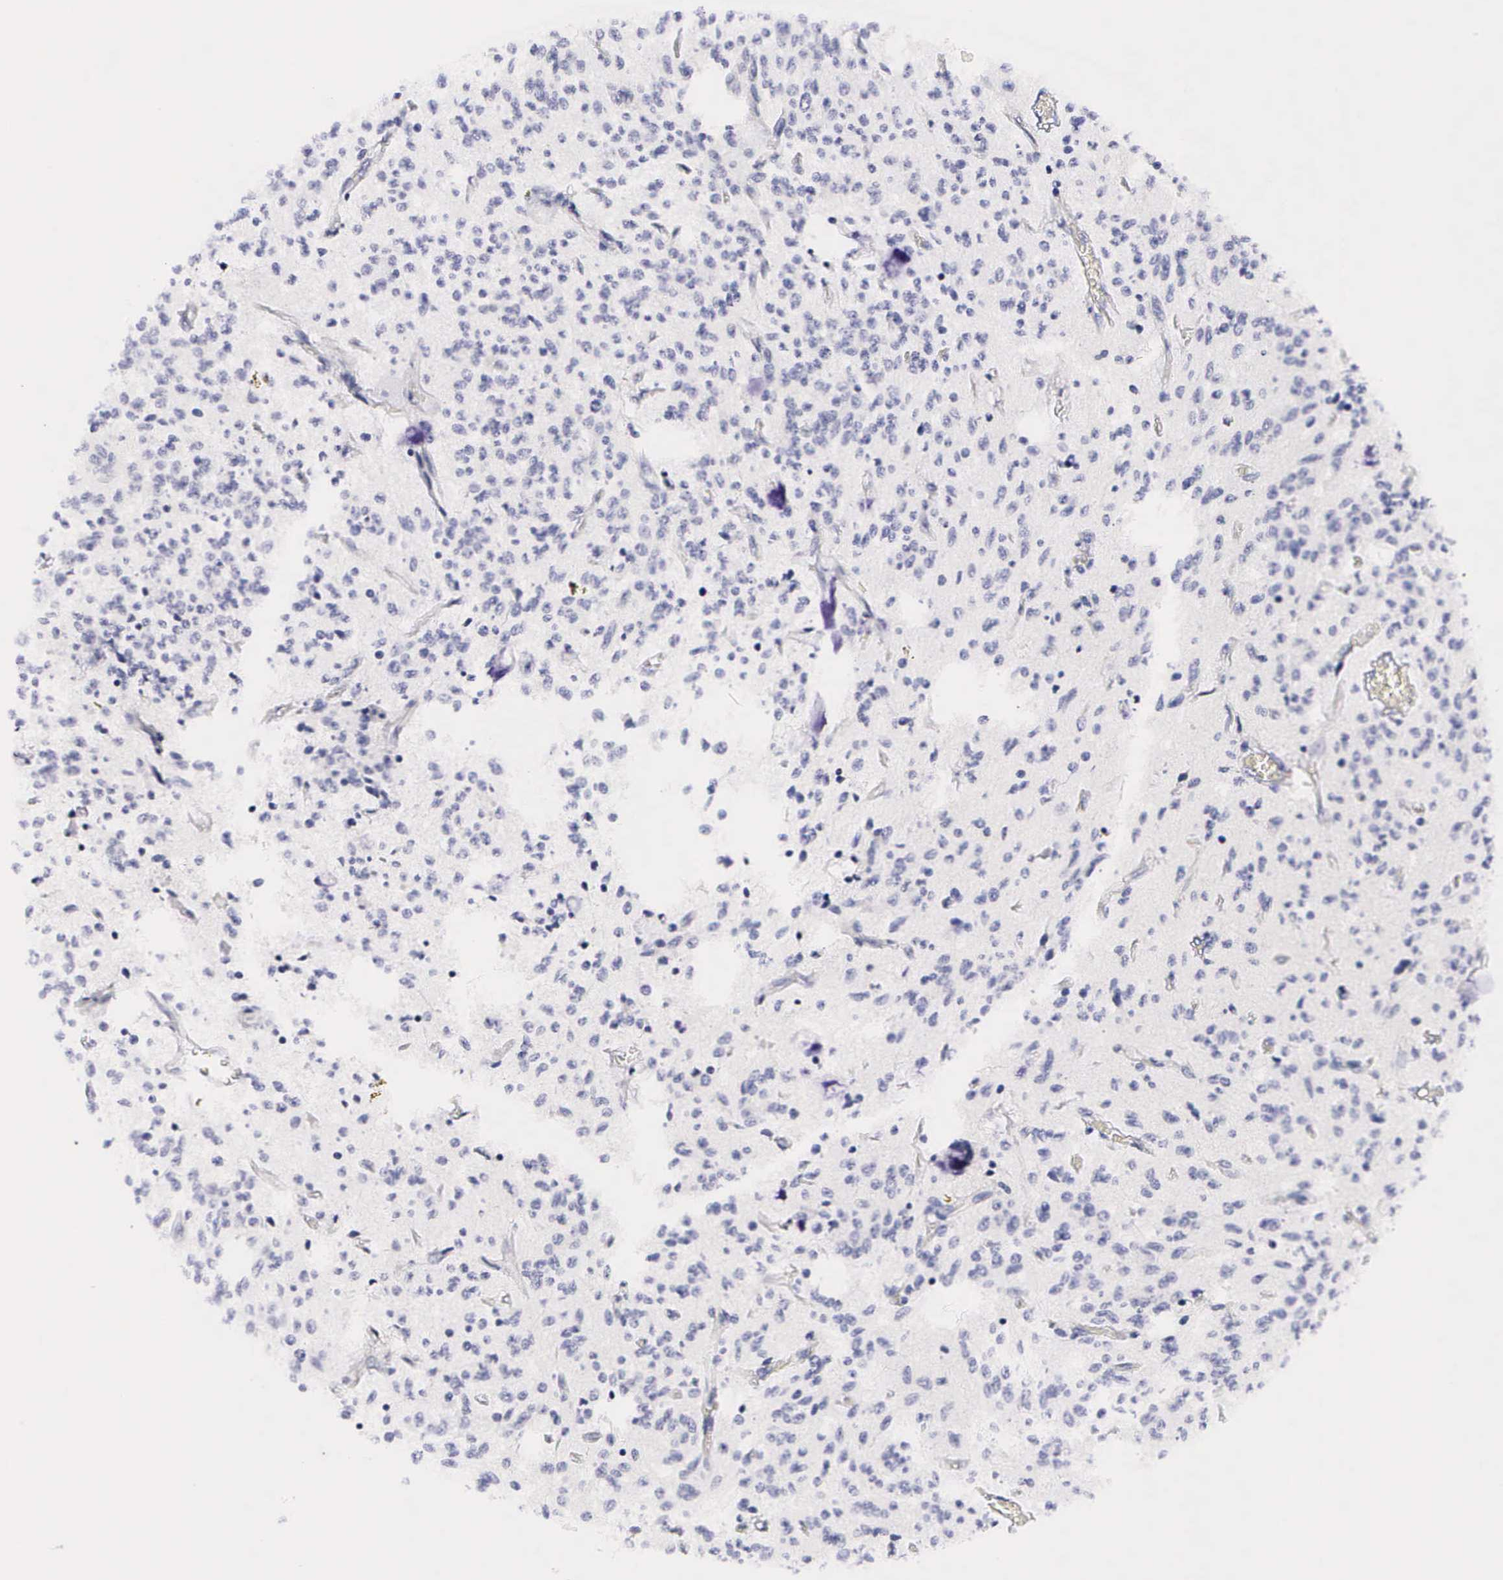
{"staining": {"intensity": "negative", "quantity": "none", "location": "none"}, "tissue": "glioma", "cell_type": "Tumor cells", "image_type": "cancer", "snomed": [{"axis": "morphology", "description": "Glioma, malignant, Low grade"}, {"axis": "topography", "description": "Brain"}], "caption": "Glioma was stained to show a protein in brown. There is no significant expression in tumor cells.", "gene": "RNASE6", "patient": {"sex": "female", "age": 15}}